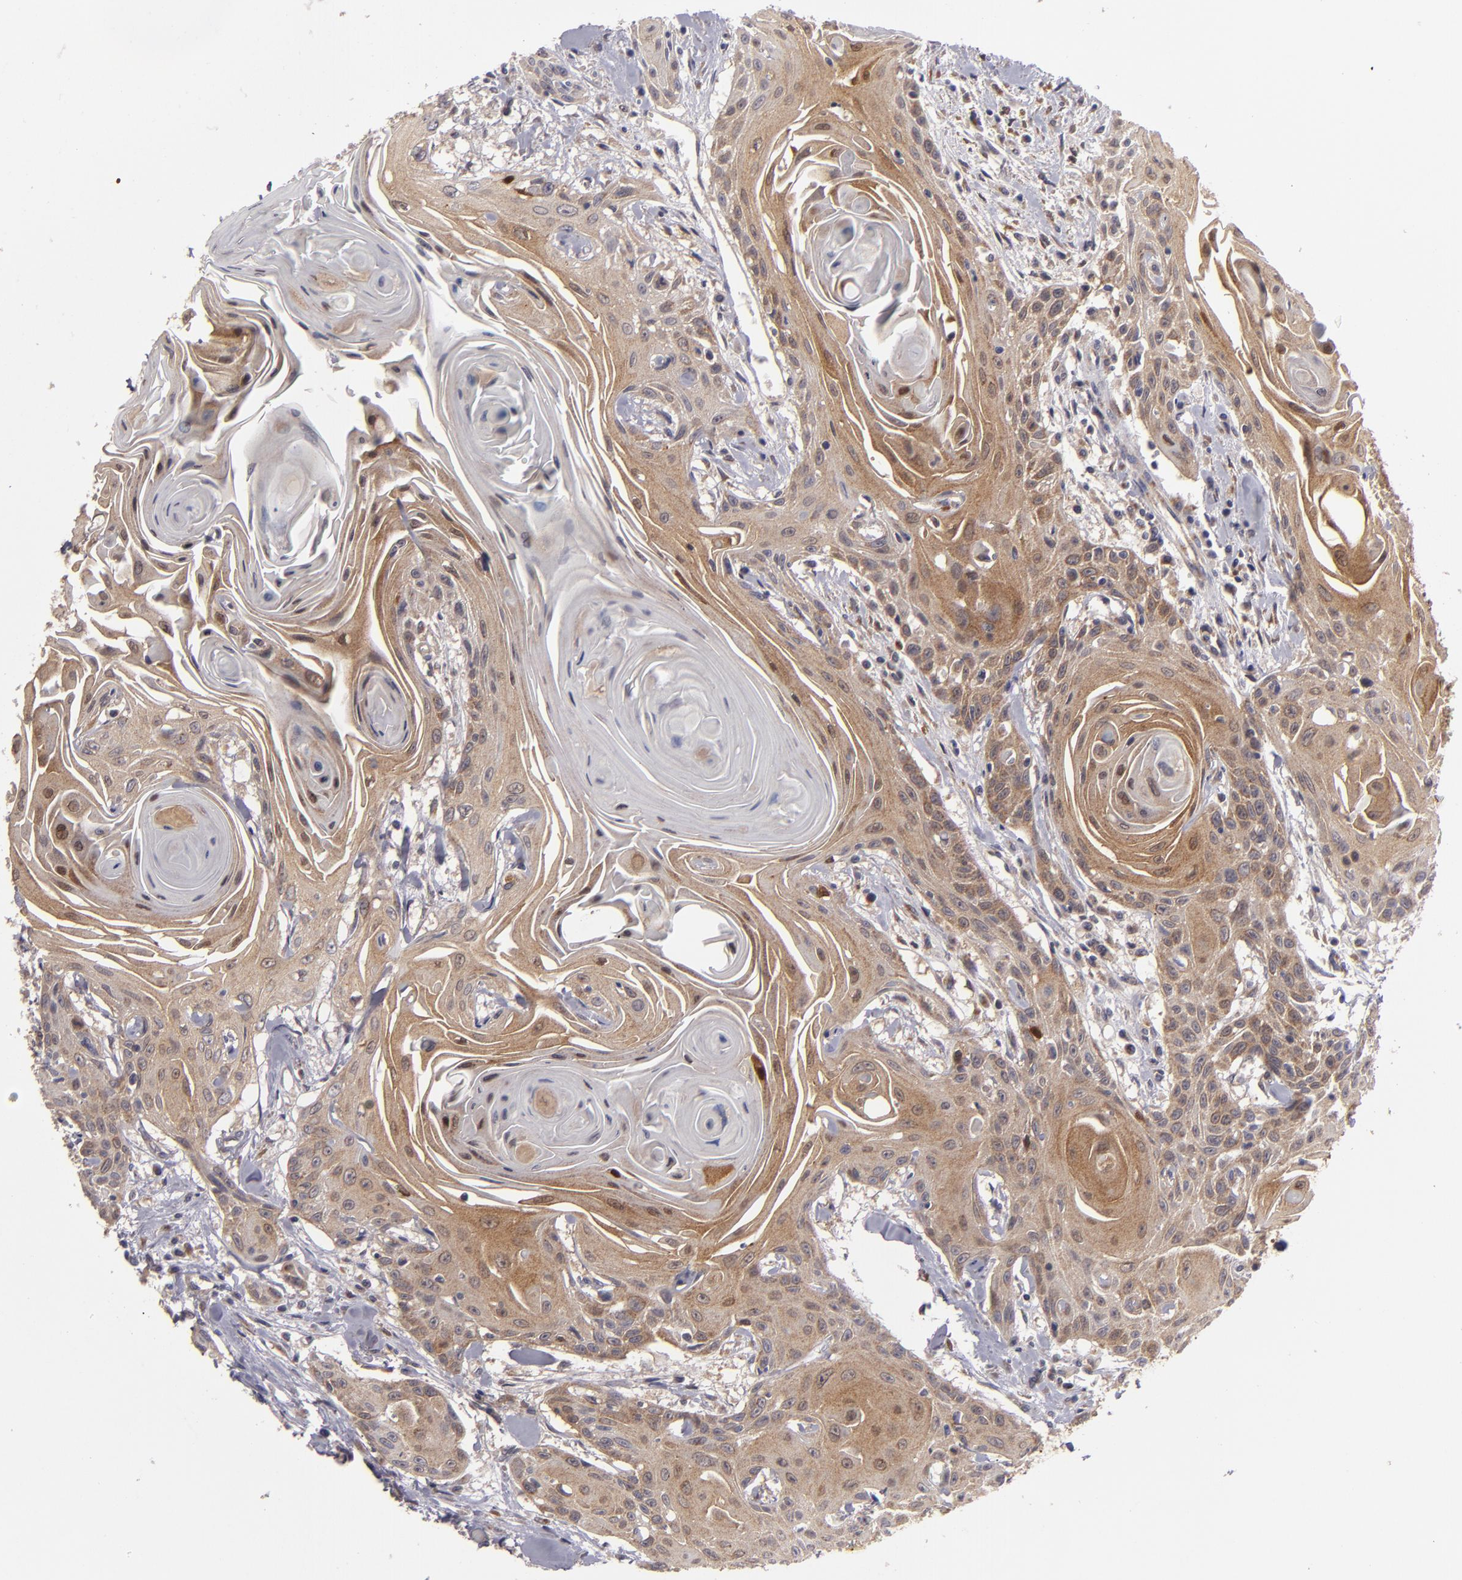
{"staining": {"intensity": "moderate", "quantity": ">75%", "location": "cytoplasmic/membranous"}, "tissue": "head and neck cancer", "cell_type": "Tumor cells", "image_type": "cancer", "snomed": [{"axis": "morphology", "description": "Squamous cell carcinoma, NOS"}, {"axis": "morphology", "description": "Squamous cell carcinoma, metastatic, NOS"}, {"axis": "topography", "description": "Lymph node"}, {"axis": "topography", "description": "Salivary gland"}, {"axis": "topography", "description": "Head-Neck"}], "caption": "Moderate cytoplasmic/membranous staining for a protein is appreciated in approximately >75% of tumor cells of head and neck metastatic squamous cell carcinoma using immunohistochemistry (IHC).", "gene": "SH2D4A", "patient": {"sex": "female", "age": 74}}